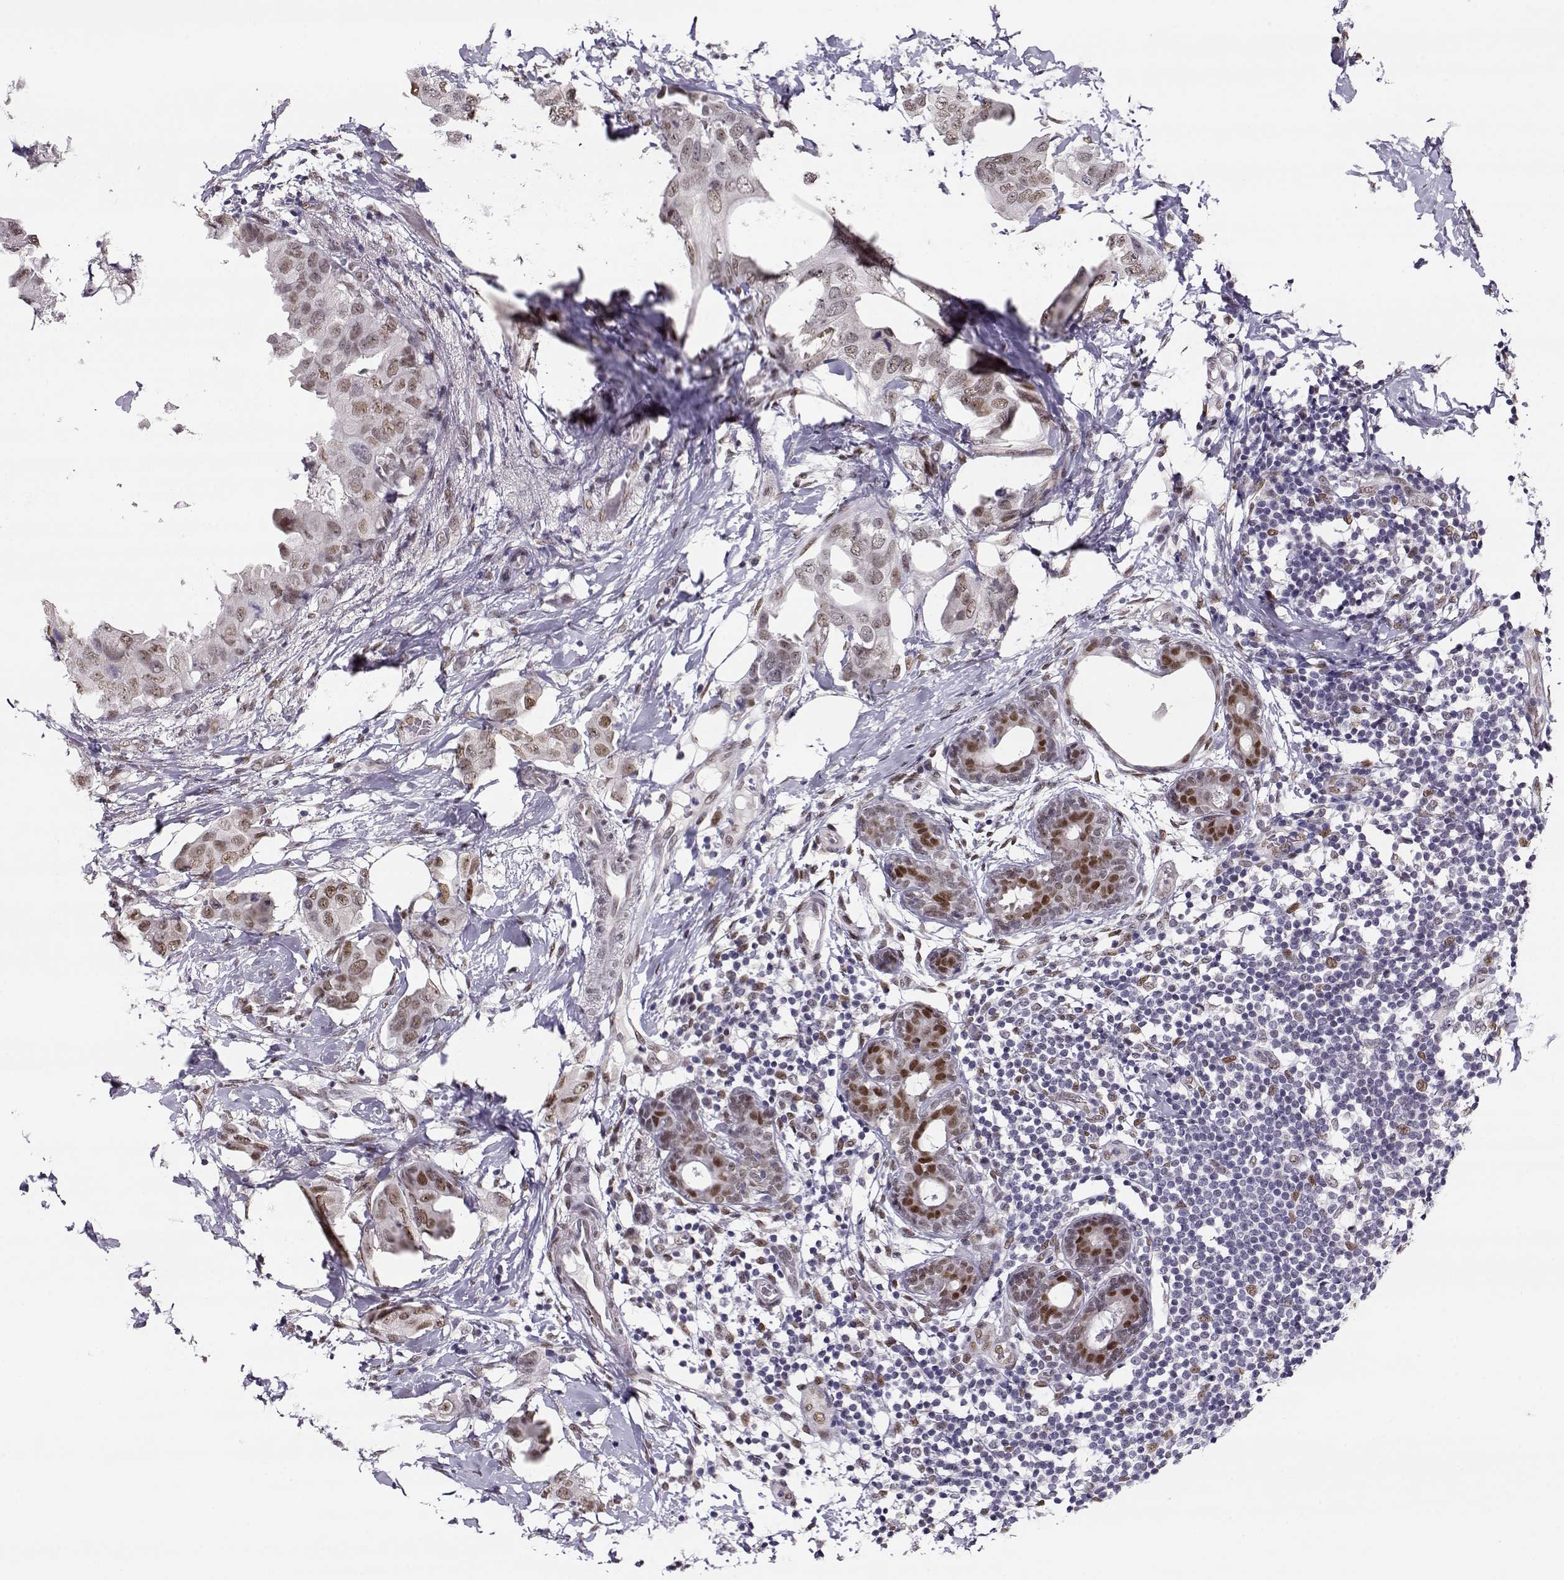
{"staining": {"intensity": "moderate", "quantity": "<25%", "location": "nuclear"}, "tissue": "breast cancer", "cell_type": "Tumor cells", "image_type": "cancer", "snomed": [{"axis": "morphology", "description": "Normal tissue, NOS"}, {"axis": "morphology", "description": "Duct carcinoma"}, {"axis": "topography", "description": "Breast"}], "caption": "Protein analysis of breast cancer (intraductal carcinoma) tissue displays moderate nuclear expression in about <25% of tumor cells. (DAB IHC, brown staining for protein, blue staining for nuclei).", "gene": "POLI", "patient": {"sex": "female", "age": 40}}